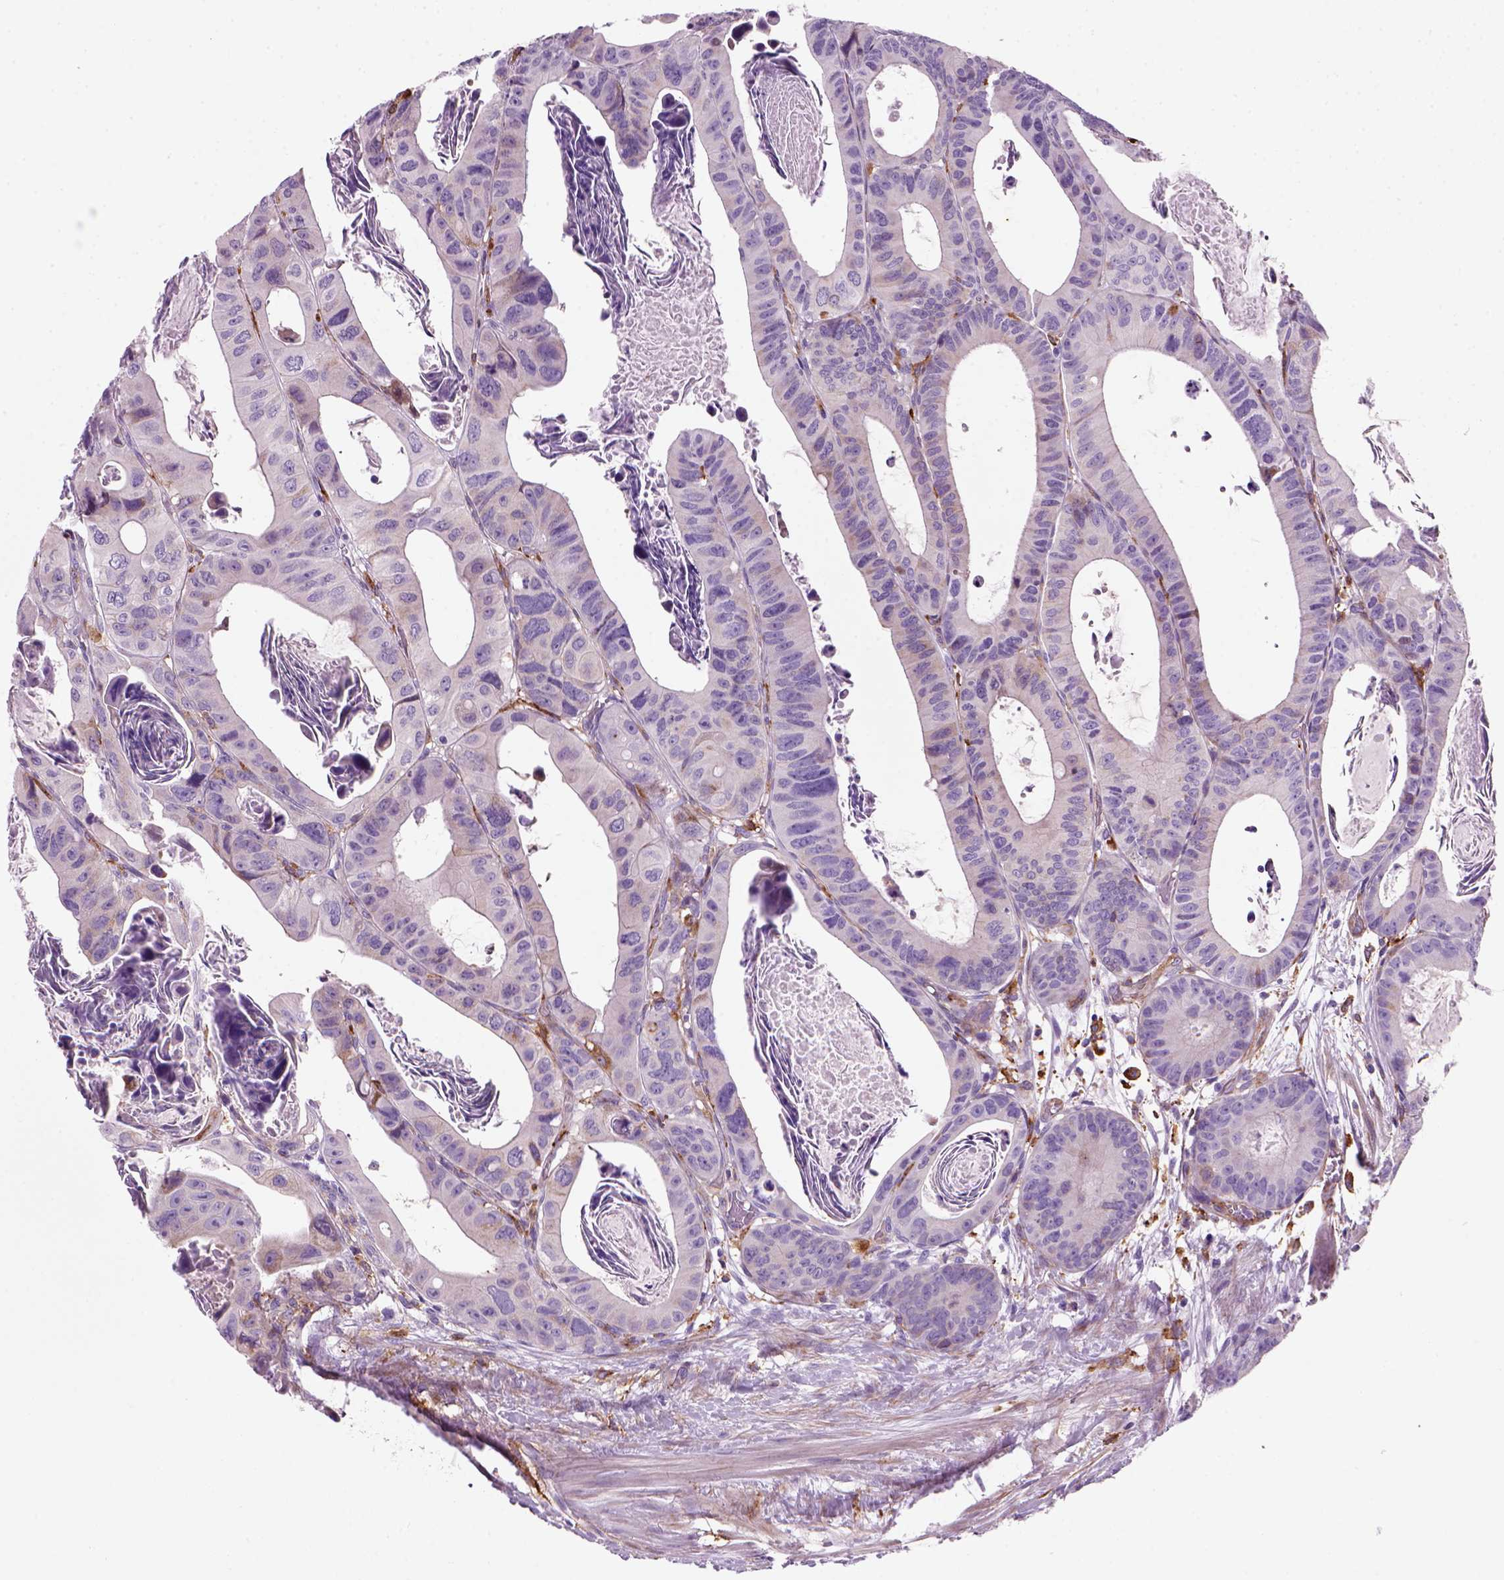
{"staining": {"intensity": "negative", "quantity": "none", "location": "none"}, "tissue": "colorectal cancer", "cell_type": "Tumor cells", "image_type": "cancer", "snomed": [{"axis": "morphology", "description": "Adenocarcinoma, NOS"}, {"axis": "topography", "description": "Rectum"}], "caption": "High power microscopy micrograph of an immunohistochemistry (IHC) micrograph of adenocarcinoma (colorectal), revealing no significant expression in tumor cells. The staining is performed using DAB brown chromogen with nuclei counter-stained in using hematoxylin.", "gene": "MARCKS", "patient": {"sex": "male", "age": 64}}